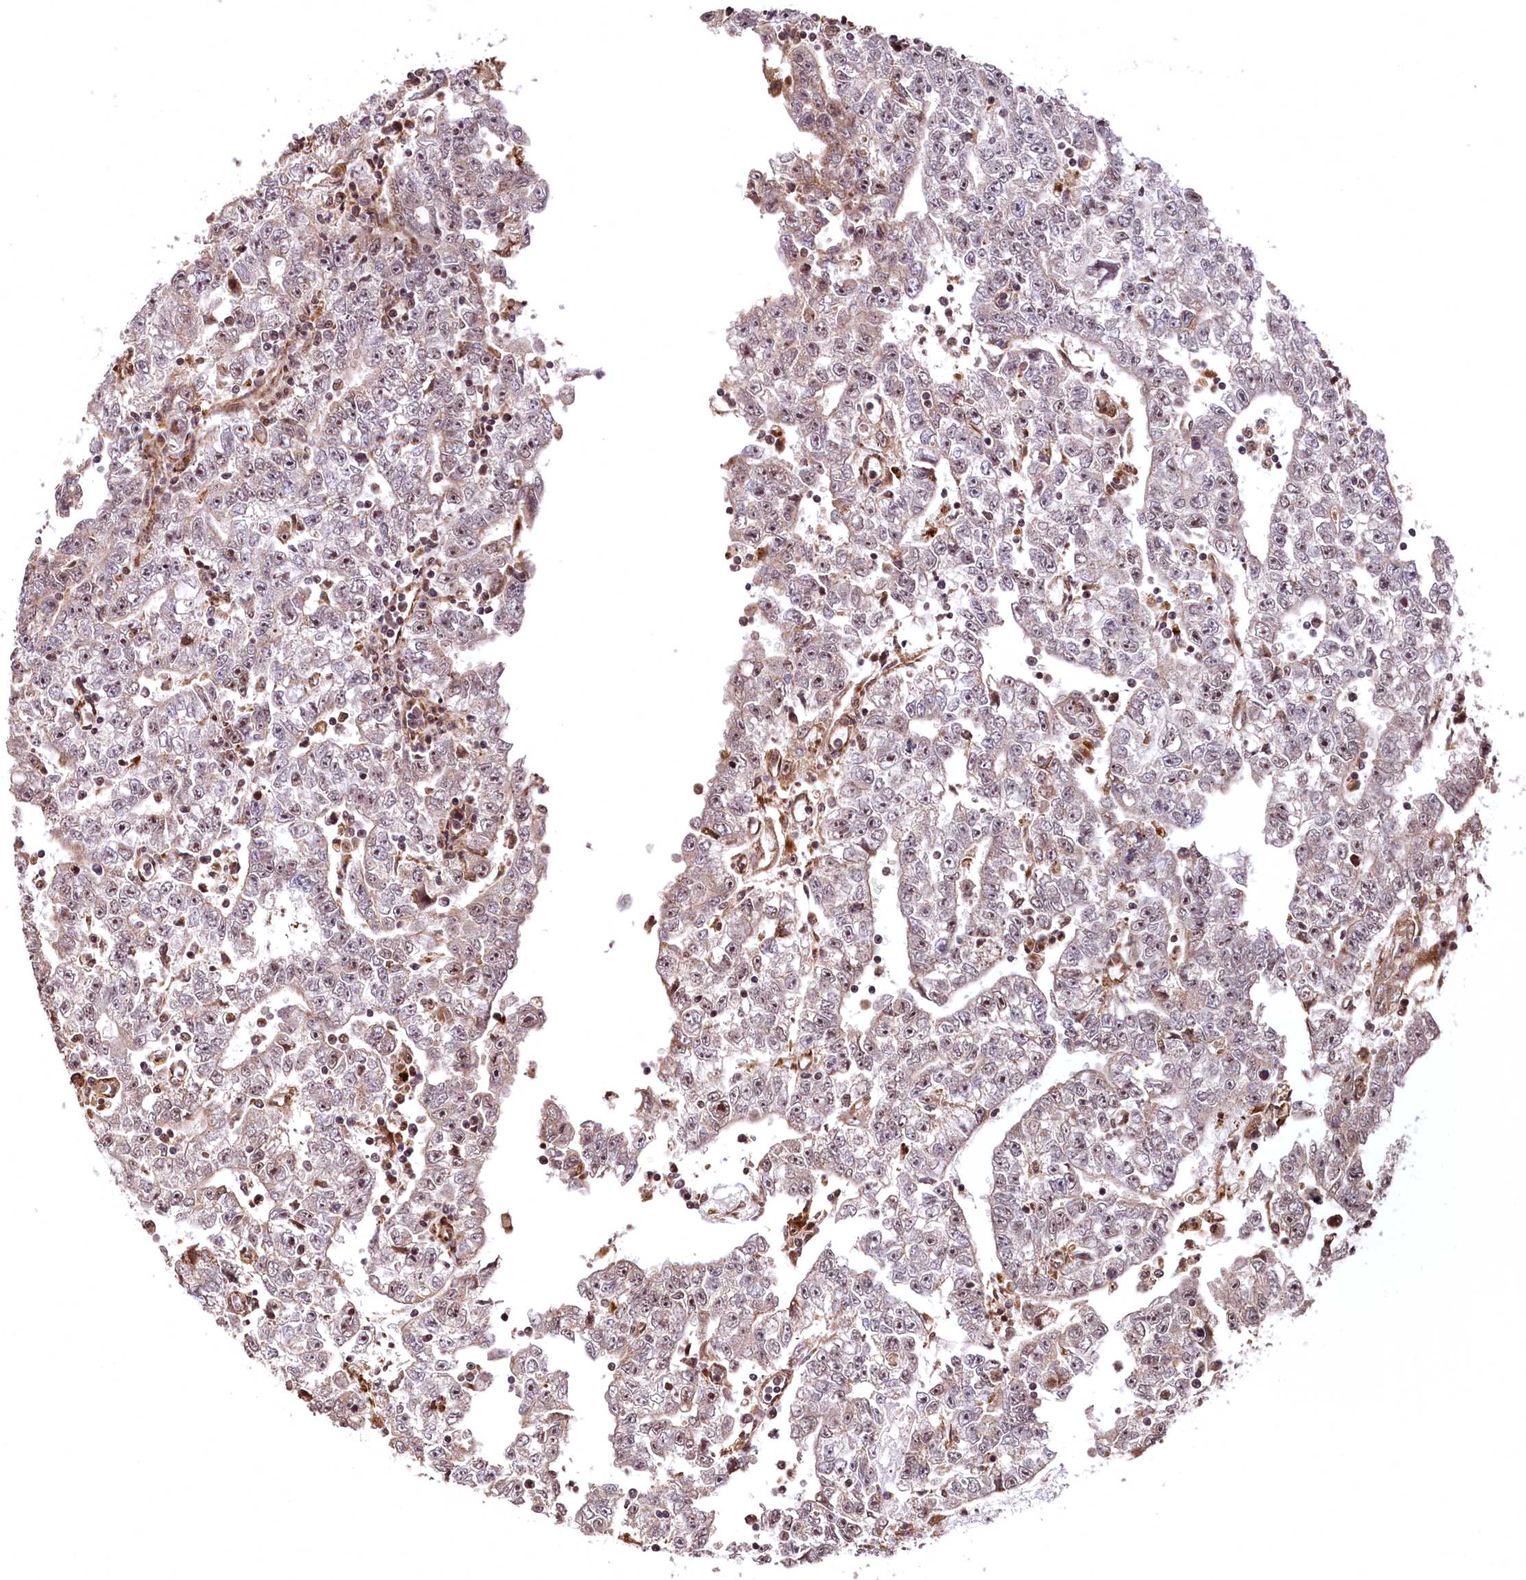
{"staining": {"intensity": "negative", "quantity": "none", "location": "none"}, "tissue": "testis cancer", "cell_type": "Tumor cells", "image_type": "cancer", "snomed": [{"axis": "morphology", "description": "Carcinoma, Embryonal, NOS"}, {"axis": "topography", "description": "Testis"}], "caption": "The IHC photomicrograph has no significant expression in tumor cells of testis cancer (embryonal carcinoma) tissue.", "gene": "PDS5B", "patient": {"sex": "male", "age": 25}}